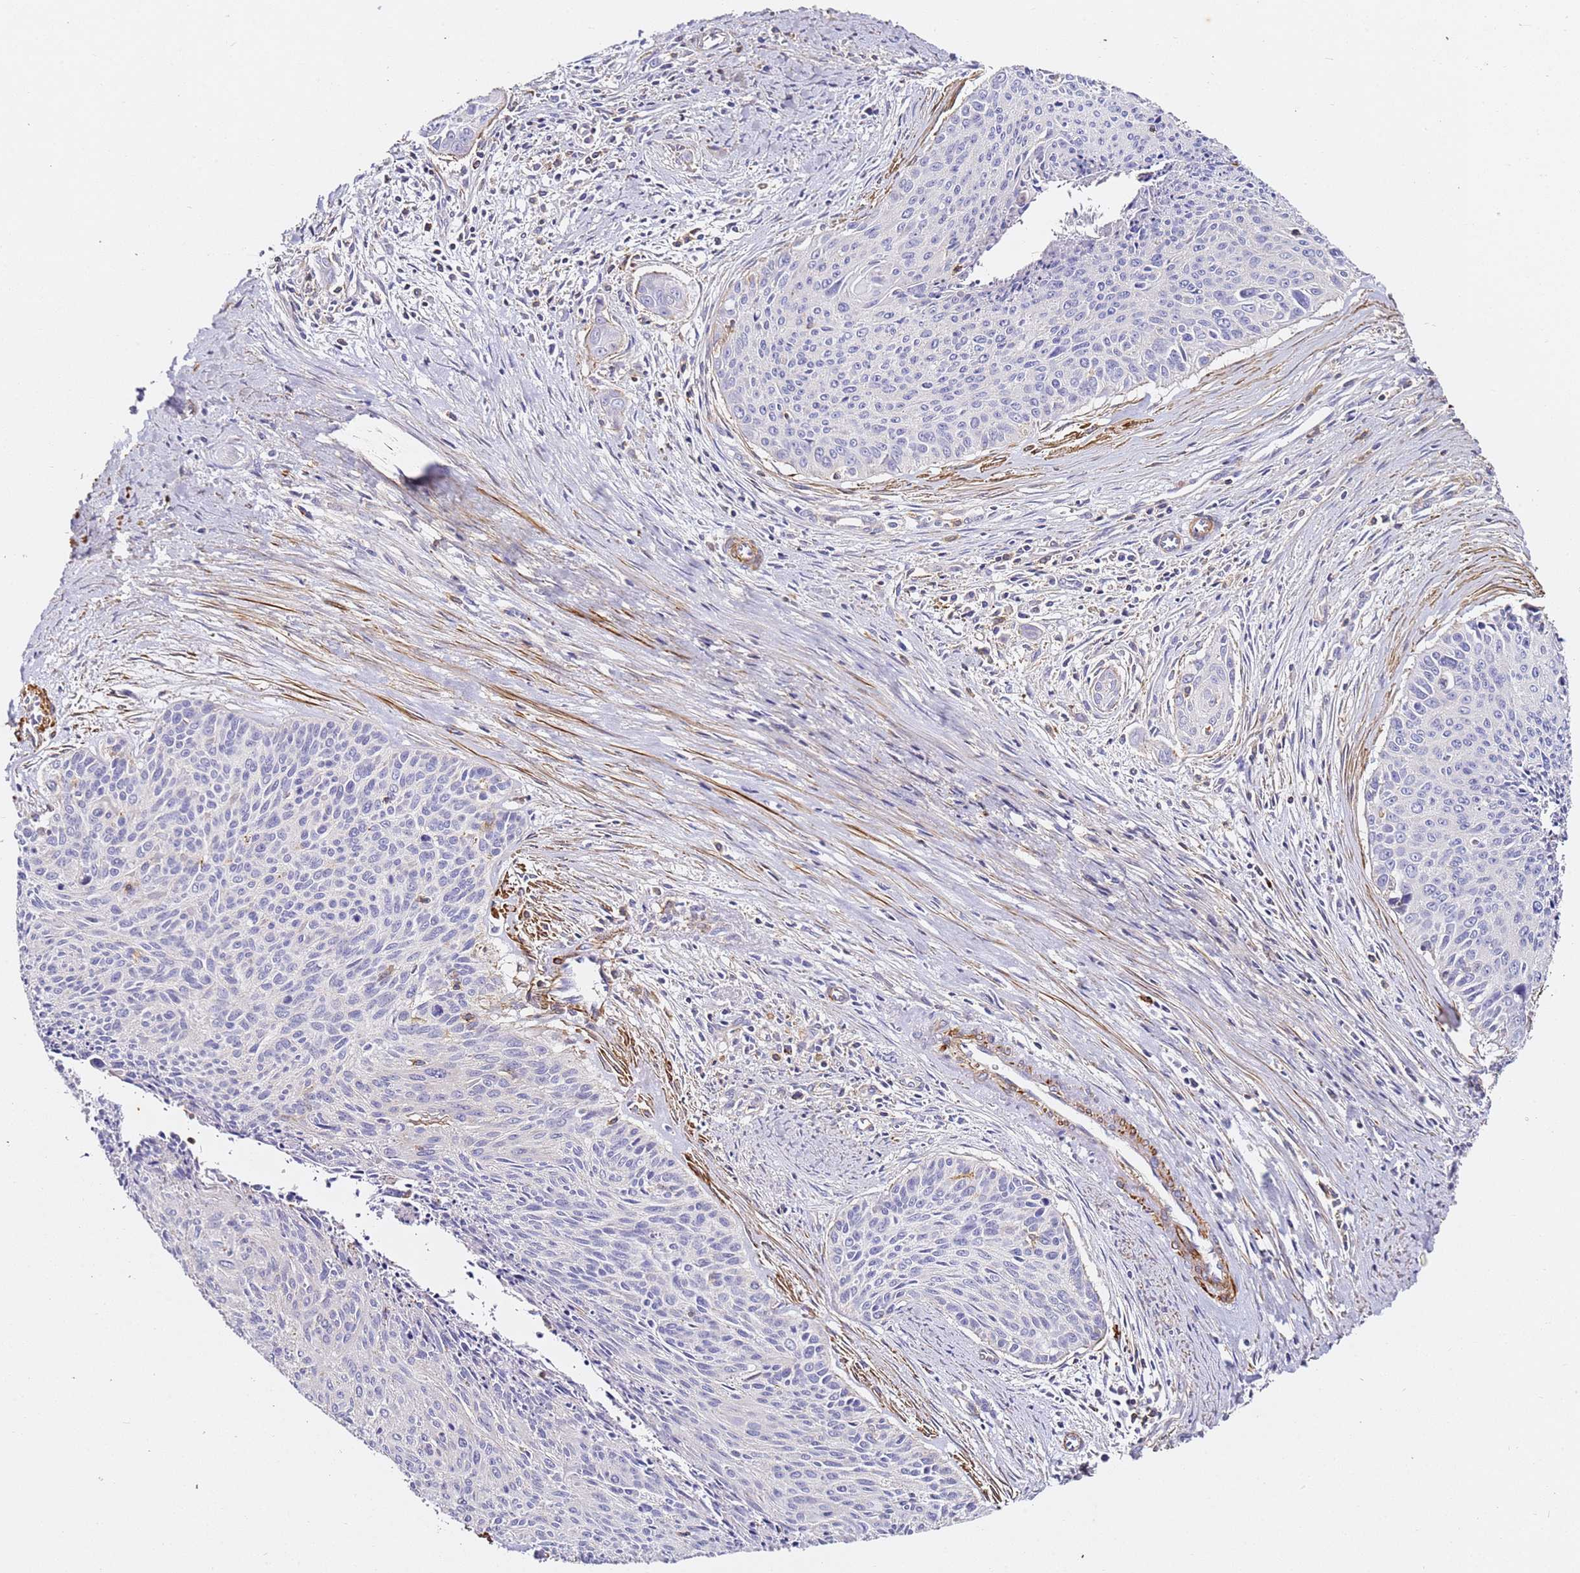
{"staining": {"intensity": "negative", "quantity": "none", "location": "none"}, "tissue": "cervical cancer", "cell_type": "Tumor cells", "image_type": "cancer", "snomed": [{"axis": "morphology", "description": "Squamous cell carcinoma, NOS"}, {"axis": "topography", "description": "Cervix"}], "caption": "Micrograph shows no protein staining in tumor cells of cervical squamous cell carcinoma tissue.", "gene": "ZNF671", "patient": {"sex": "female", "age": 55}}